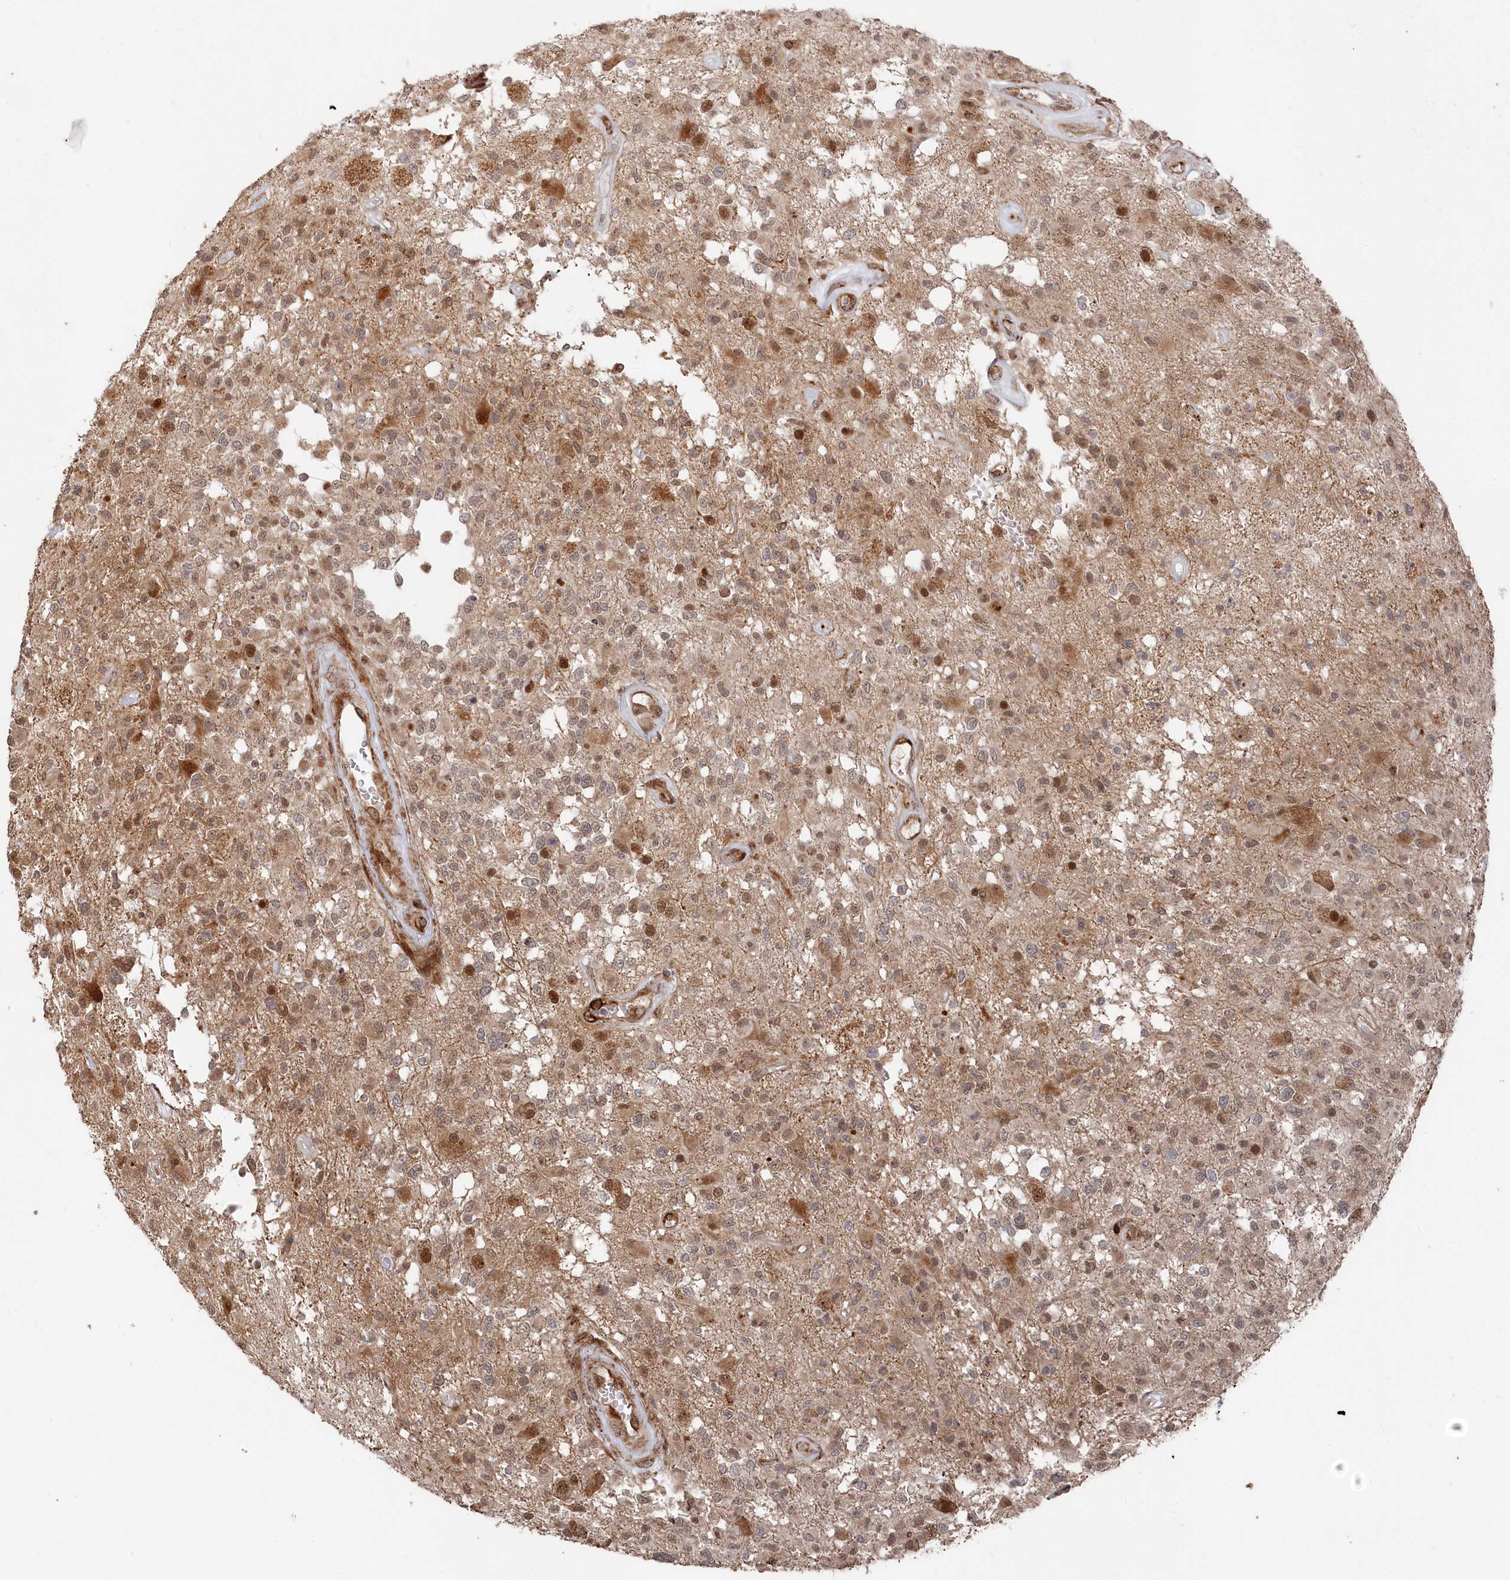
{"staining": {"intensity": "moderate", "quantity": ">75%", "location": "cytoplasmic/membranous,nuclear"}, "tissue": "glioma", "cell_type": "Tumor cells", "image_type": "cancer", "snomed": [{"axis": "morphology", "description": "Glioma, malignant, High grade"}, {"axis": "morphology", "description": "Glioblastoma, NOS"}, {"axis": "topography", "description": "Brain"}], "caption": "Immunohistochemistry (IHC) (DAB) staining of glioma demonstrates moderate cytoplasmic/membranous and nuclear protein expression in approximately >75% of tumor cells. (IHC, brightfield microscopy, high magnification).", "gene": "POLR3A", "patient": {"sex": "male", "age": 60}}